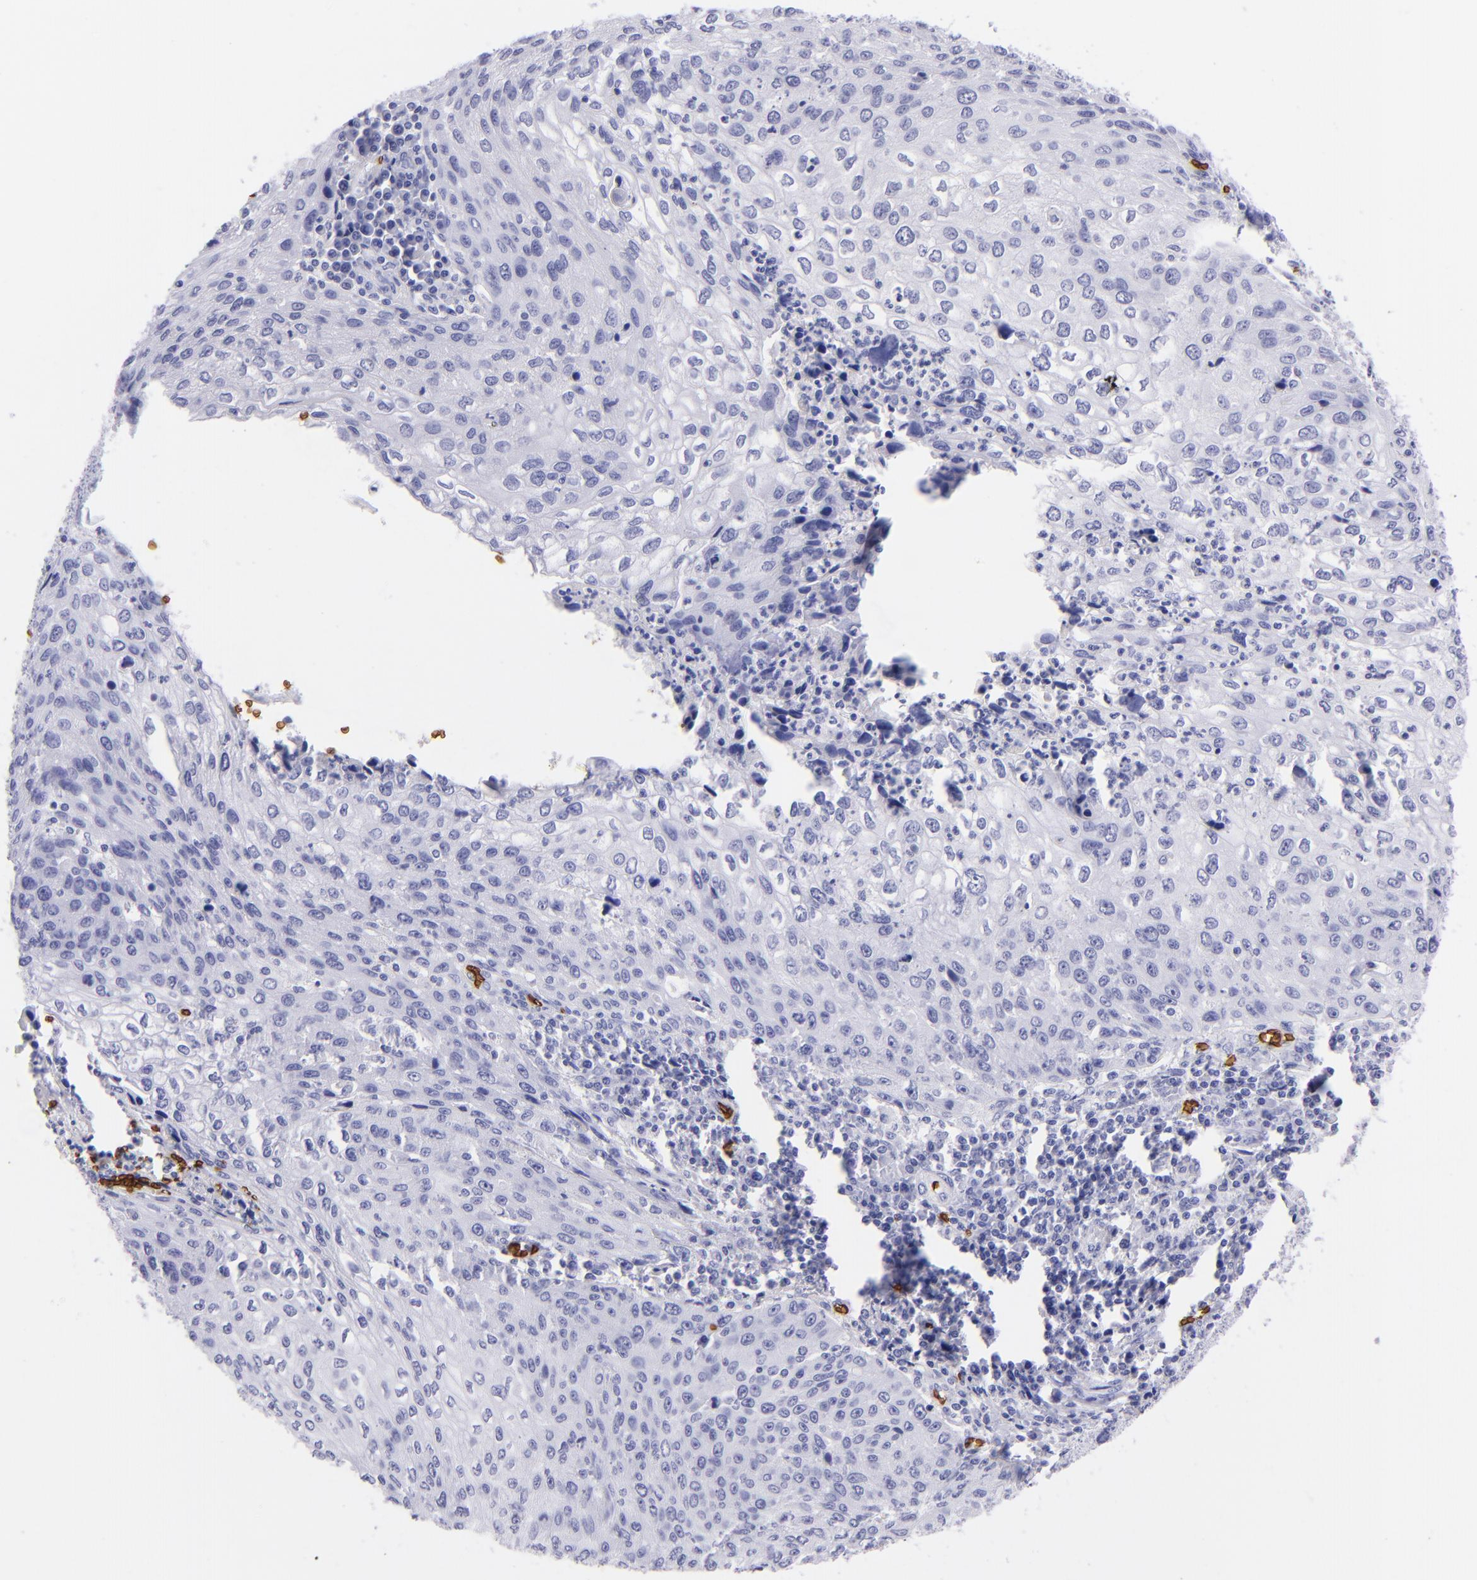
{"staining": {"intensity": "negative", "quantity": "none", "location": "none"}, "tissue": "cervical cancer", "cell_type": "Tumor cells", "image_type": "cancer", "snomed": [{"axis": "morphology", "description": "Squamous cell carcinoma, NOS"}, {"axis": "topography", "description": "Cervix"}], "caption": "This is an immunohistochemistry (IHC) micrograph of human cervical cancer. There is no positivity in tumor cells.", "gene": "GYPA", "patient": {"sex": "female", "age": 32}}